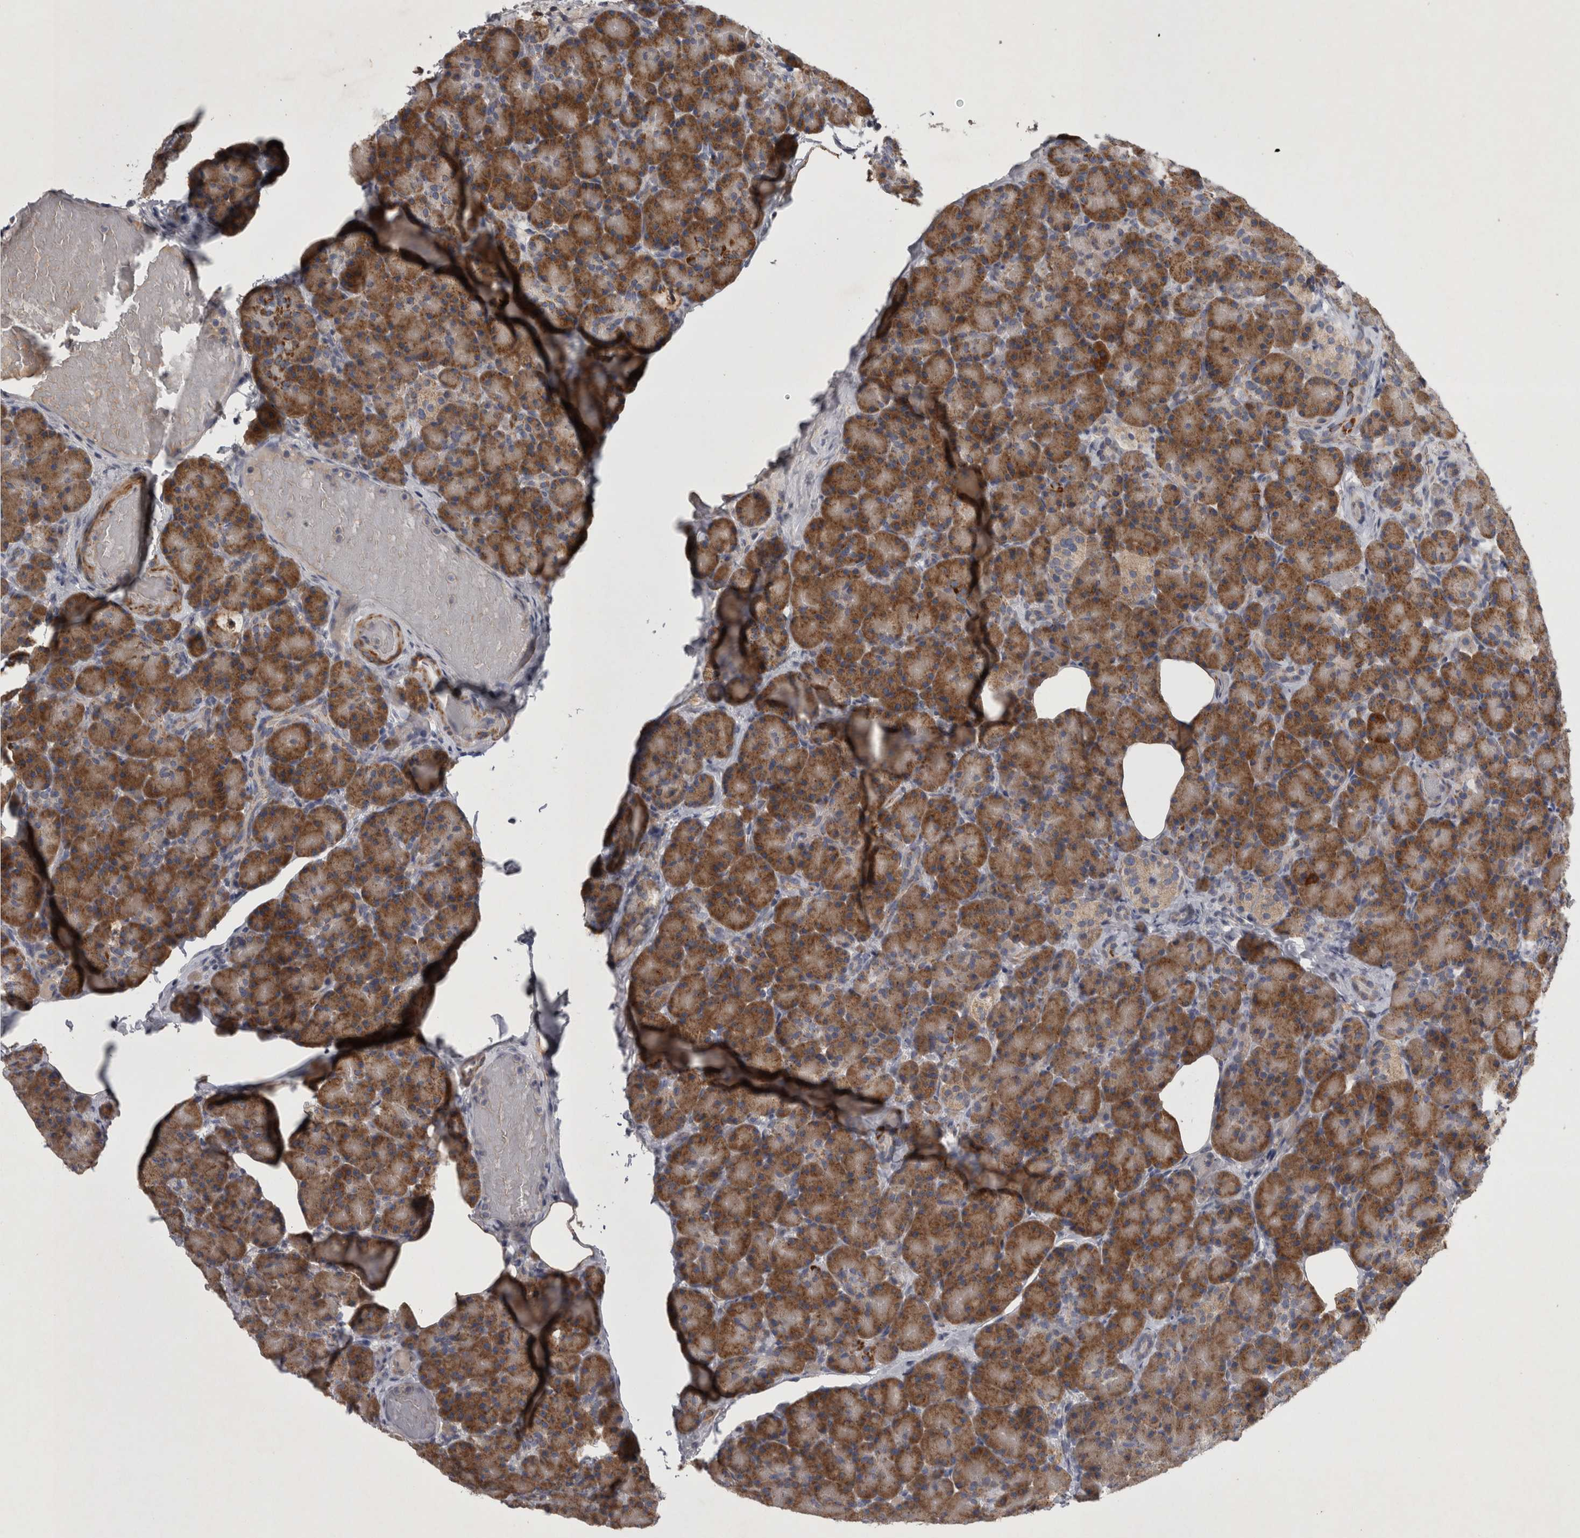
{"staining": {"intensity": "strong", "quantity": ">75%", "location": "cytoplasmic/membranous"}, "tissue": "pancreas", "cell_type": "Exocrine glandular cells", "image_type": "normal", "snomed": [{"axis": "morphology", "description": "Normal tissue, NOS"}, {"axis": "topography", "description": "Pancreas"}], "caption": "A brown stain shows strong cytoplasmic/membranous expression of a protein in exocrine glandular cells of unremarkable pancreas.", "gene": "DBT", "patient": {"sex": "female", "age": 43}}